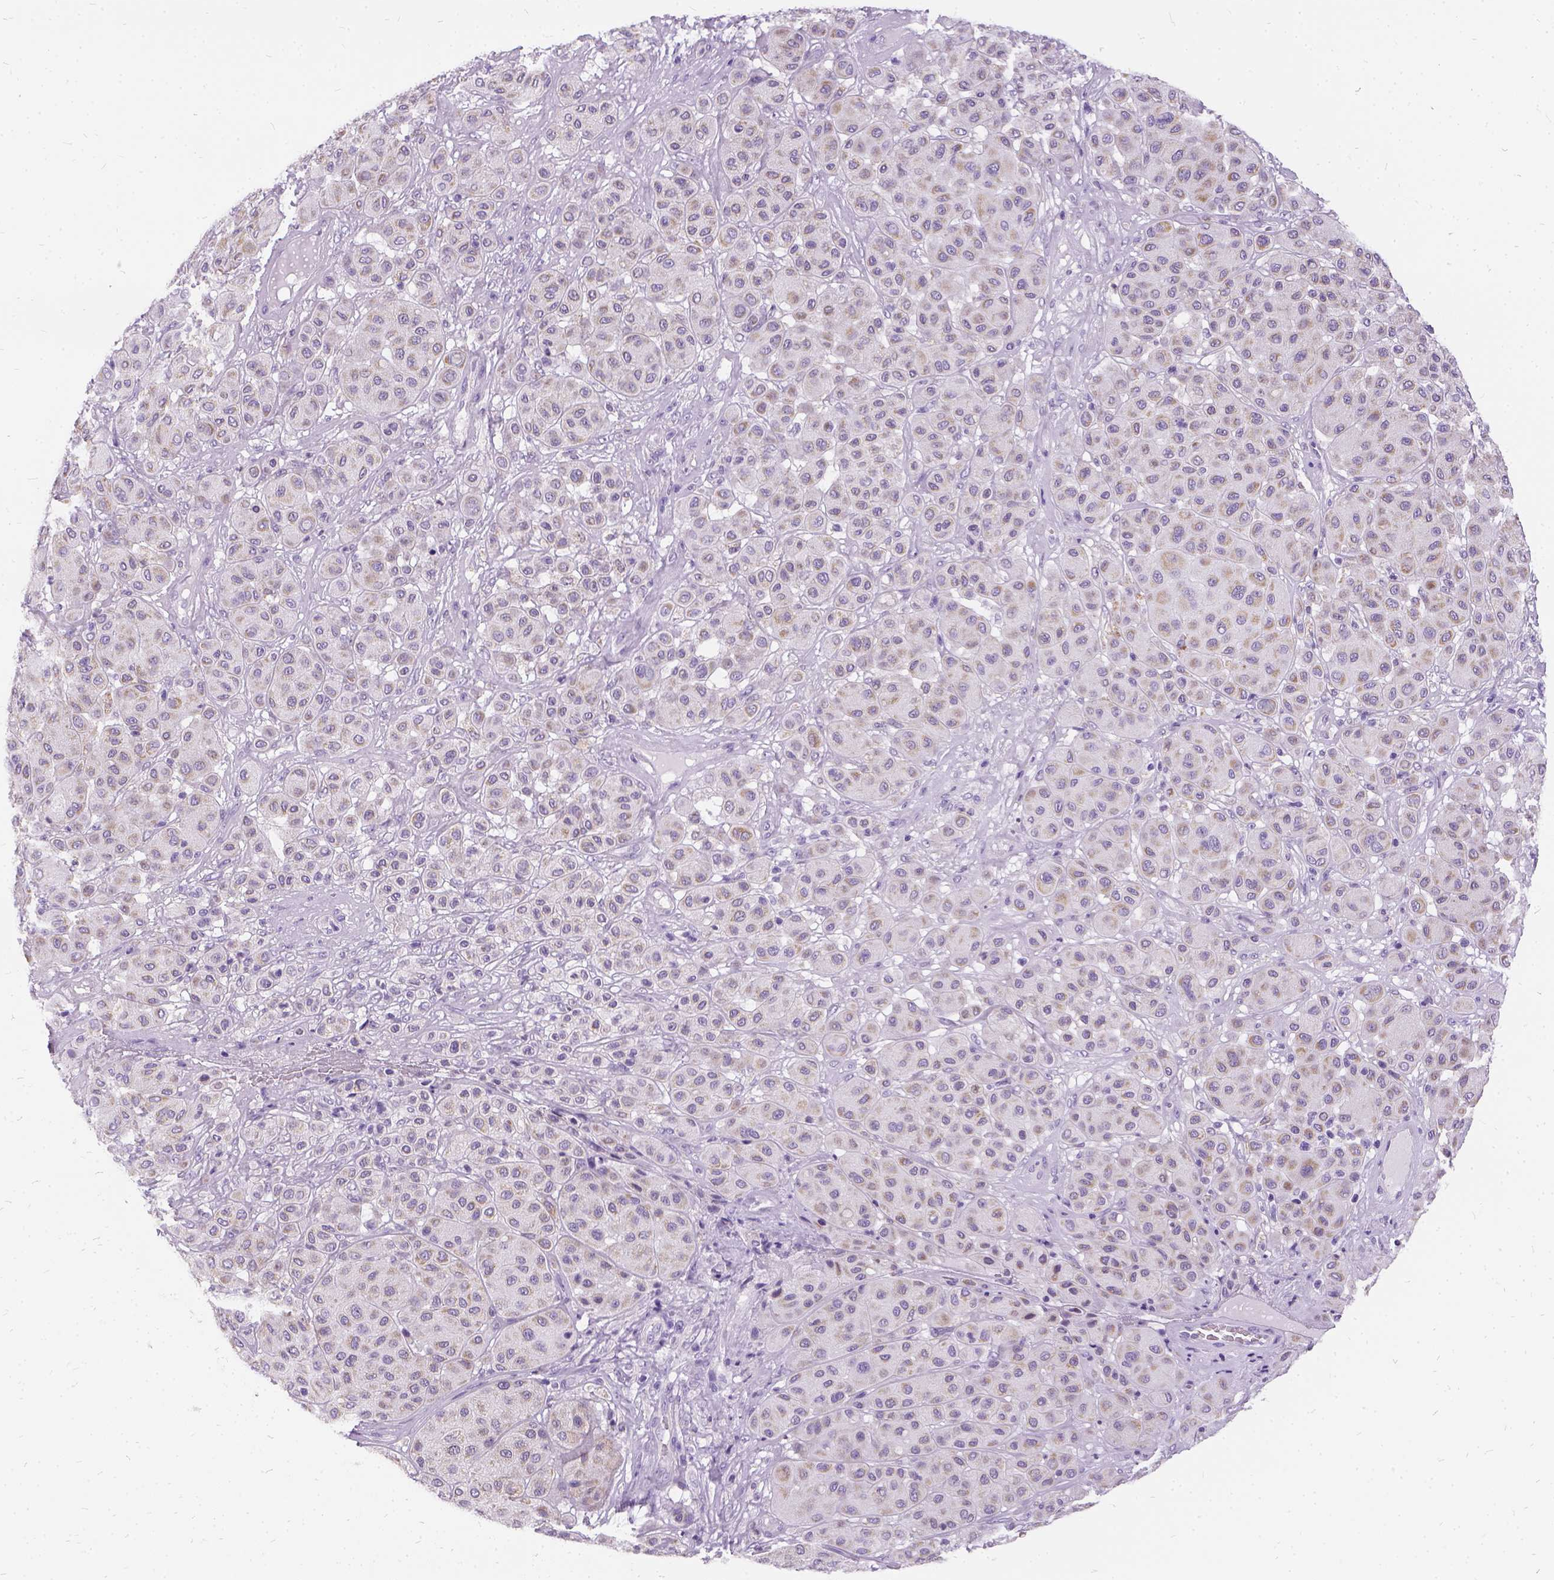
{"staining": {"intensity": "weak", "quantity": ">75%", "location": "cytoplasmic/membranous"}, "tissue": "melanoma", "cell_type": "Tumor cells", "image_type": "cancer", "snomed": [{"axis": "morphology", "description": "Malignant melanoma, Metastatic site"}, {"axis": "topography", "description": "Smooth muscle"}], "caption": "Melanoma tissue demonstrates weak cytoplasmic/membranous expression in about >75% of tumor cells, visualized by immunohistochemistry.", "gene": "FDX1", "patient": {"sex": "male", "age": 41}}